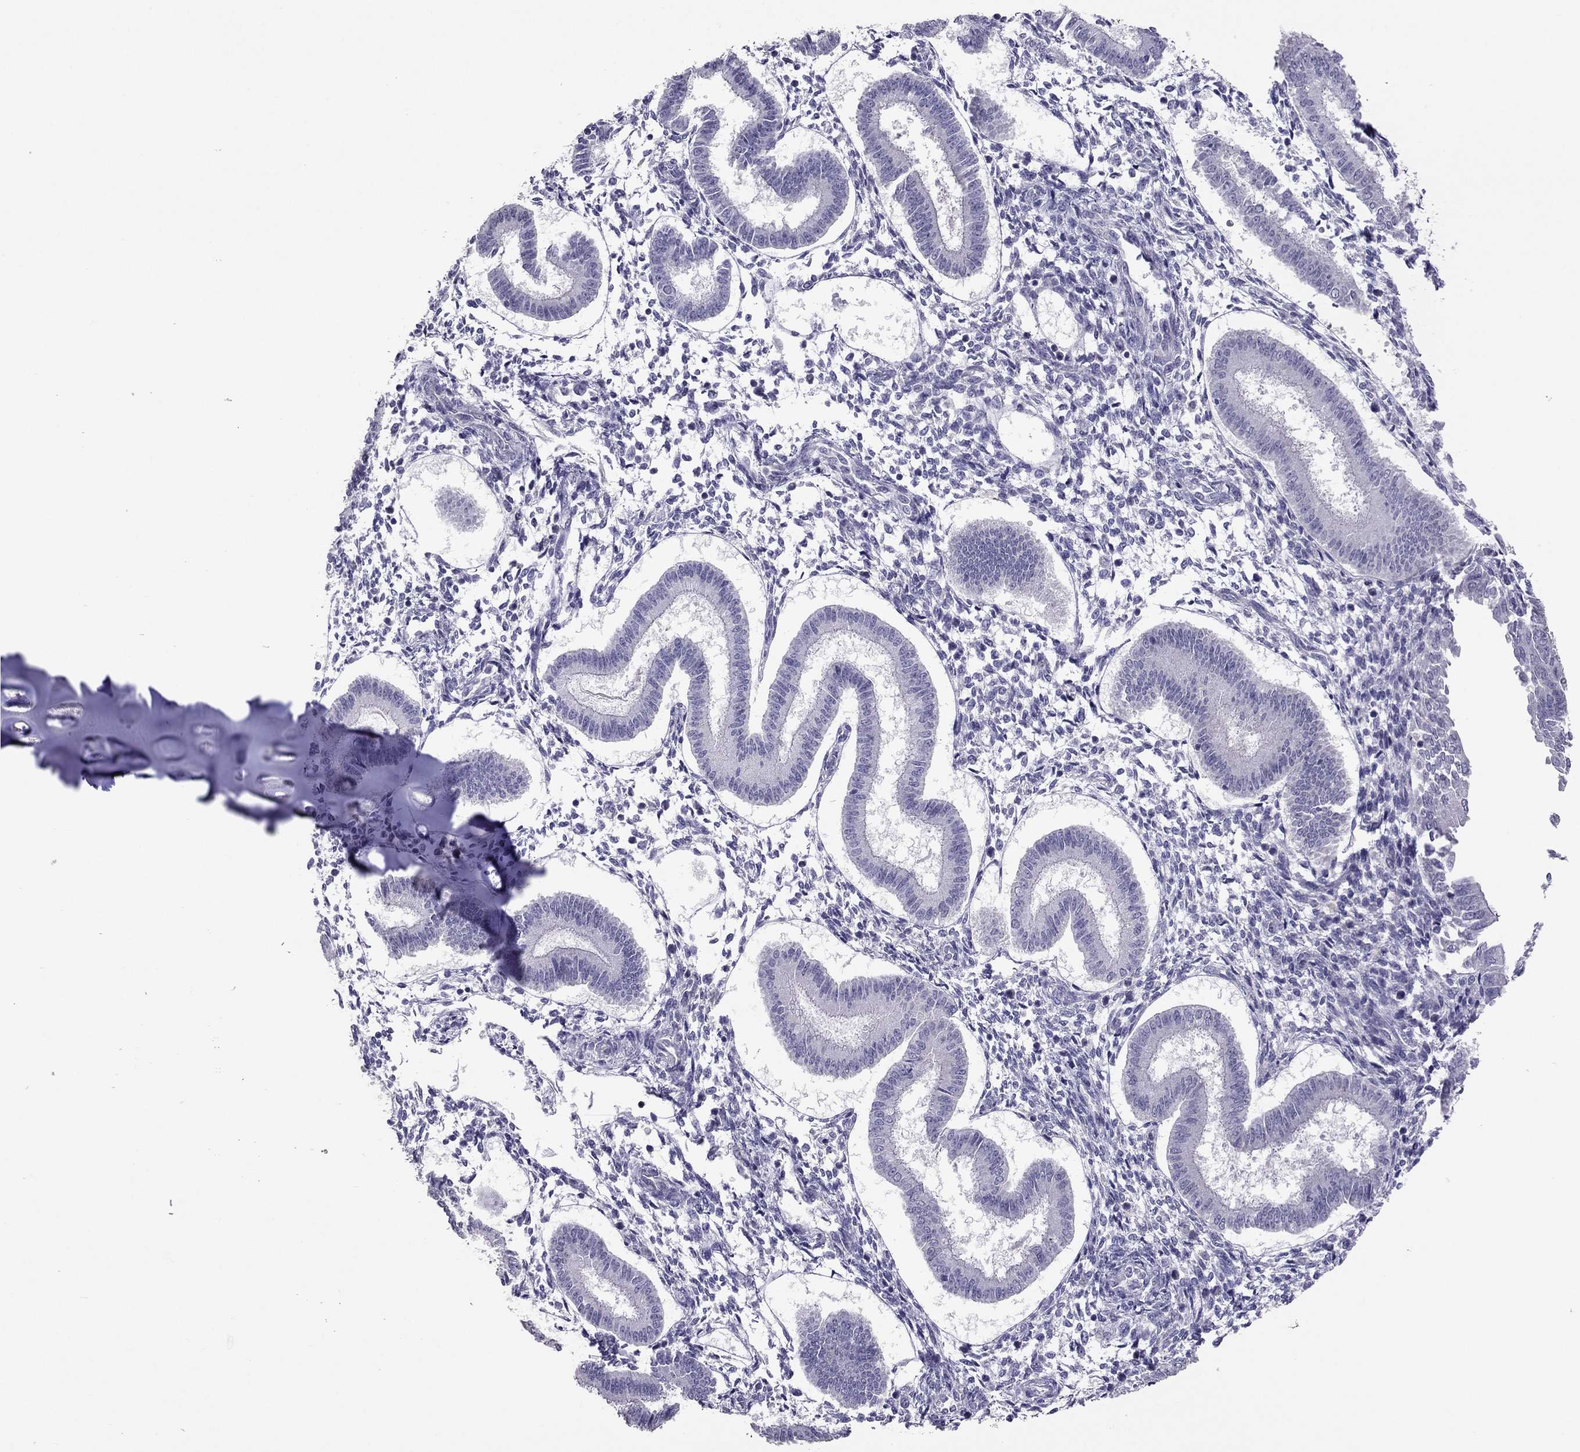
{"staining": {"intensity": "negative", "quantity": "none", "location": "none"}, "tissue": "endometrium", "cell_type": "Cells in endometrial stroma", "image_type": "normal", "snomed": [{"axis": "morphology", "description": "Normal tissue, NOS"}, {"axis": "topography", "description": "Endometrium"}], "caption": "Endometrium was stained to show a protein in brown. There is no significant staining in cells in endometrial stroma. The staining was performed using DAB (3,3'-diaminobenzidine) to visualize the protein expression in brown, while the nuclei were stained in blue with hematoxylin (Magnification: 20x).", "gene": "RGS8", "patient": {"sex": "female", "age": 43}}